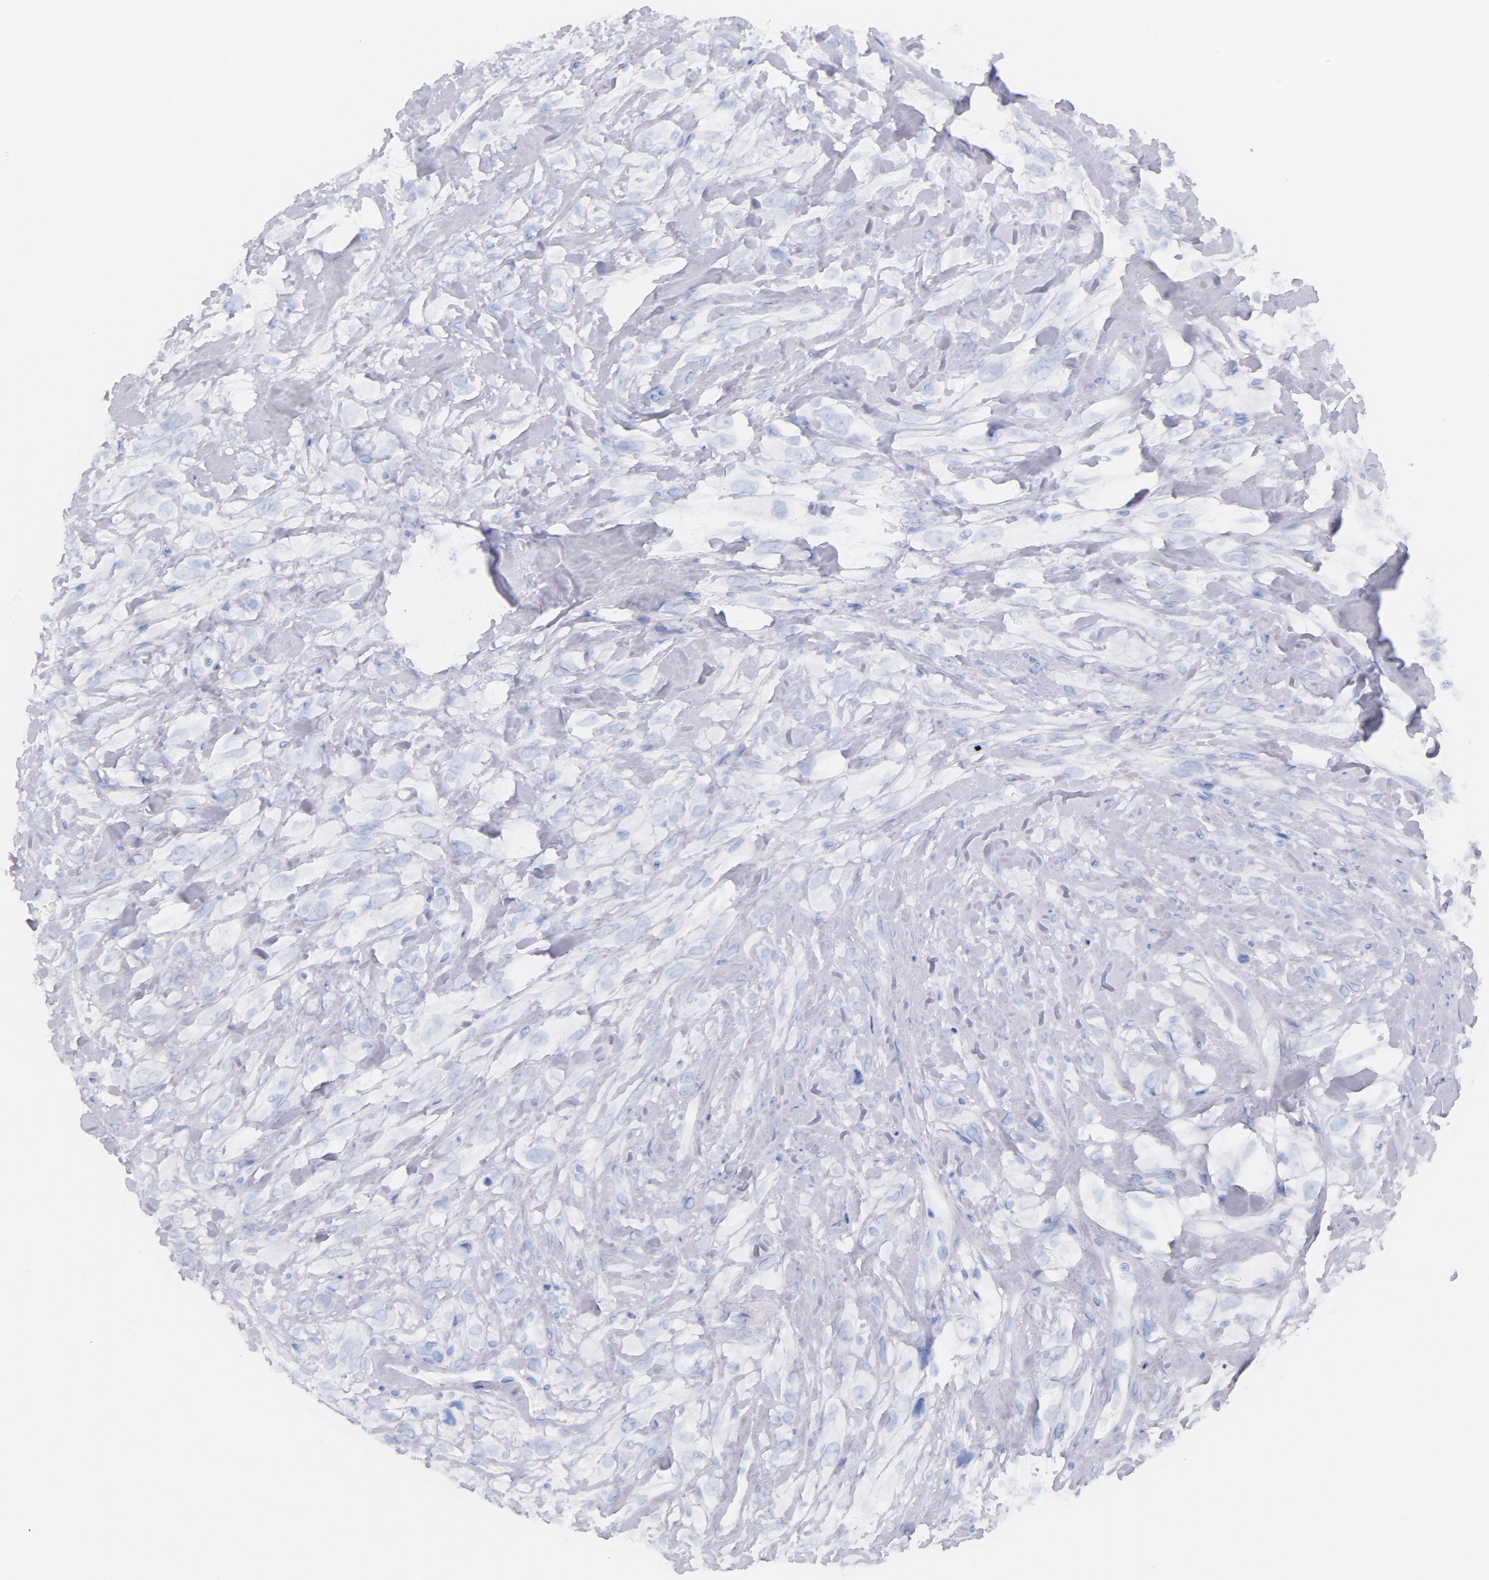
{"staining": {"intensity": "negative", "quantity": "none", "location": "none"}, "tissue": "breast cancer", "cell_type": "Tumor cells", "image_type": "cancer", "snomed": [{"axis": "morphology", "description": "Neoplasm, malignant, NOS"}, {"axis": "topography", "description": "Breast"}], "caption": "An immunohistochemistry histopathology image of neoplasm (malignant) (breast) is shown. There is no staining in tumor cells of neoplasm (malignant) (breast). (DAB (3,3'-diaminobenzidine) IHC visualized using brightfield microscopy, high magnification).", "gene": "CD44", "patient": {"sex": "female", "age": 50}}